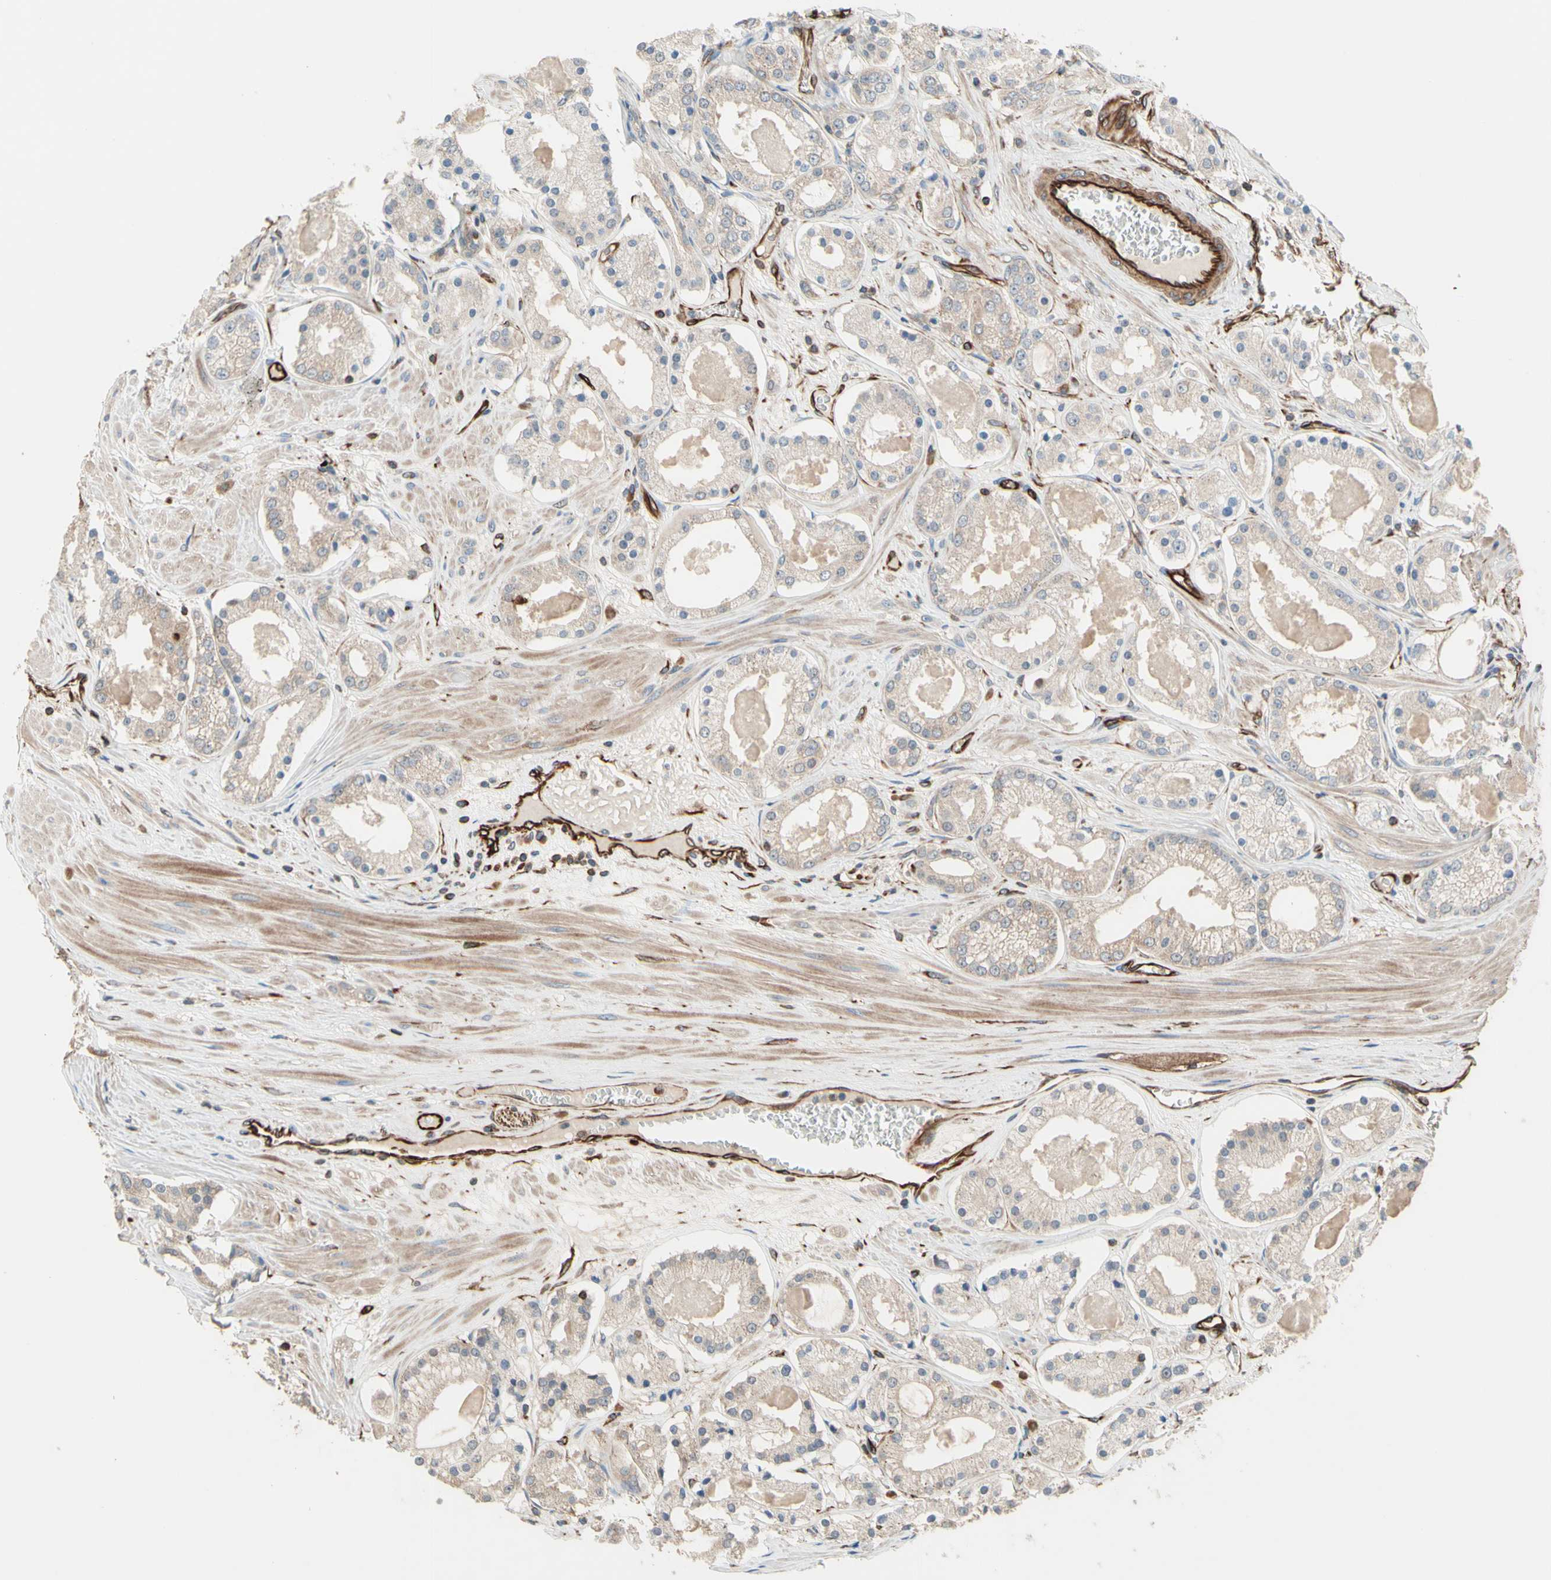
{"staining": {"intensity": "weak", "quantity": "<25%", "location": "cytoplasmic/membranous"}, "tissue": "prostate cancer", "cell_type": "Tumor cells", "image_type": "cancer", "snomed": [{"axis": "morphology", "description": "Adenocarcinoma, High grade"}, {"axis": "topography", "description": "Prostate"}], "caption": "IHC of prostate cancer (high-grade adenocarcinoma) exhibits no positivity in tumor cells.", "gene": "TRAF2", "patient": {"sex": "male", "age": 66}}